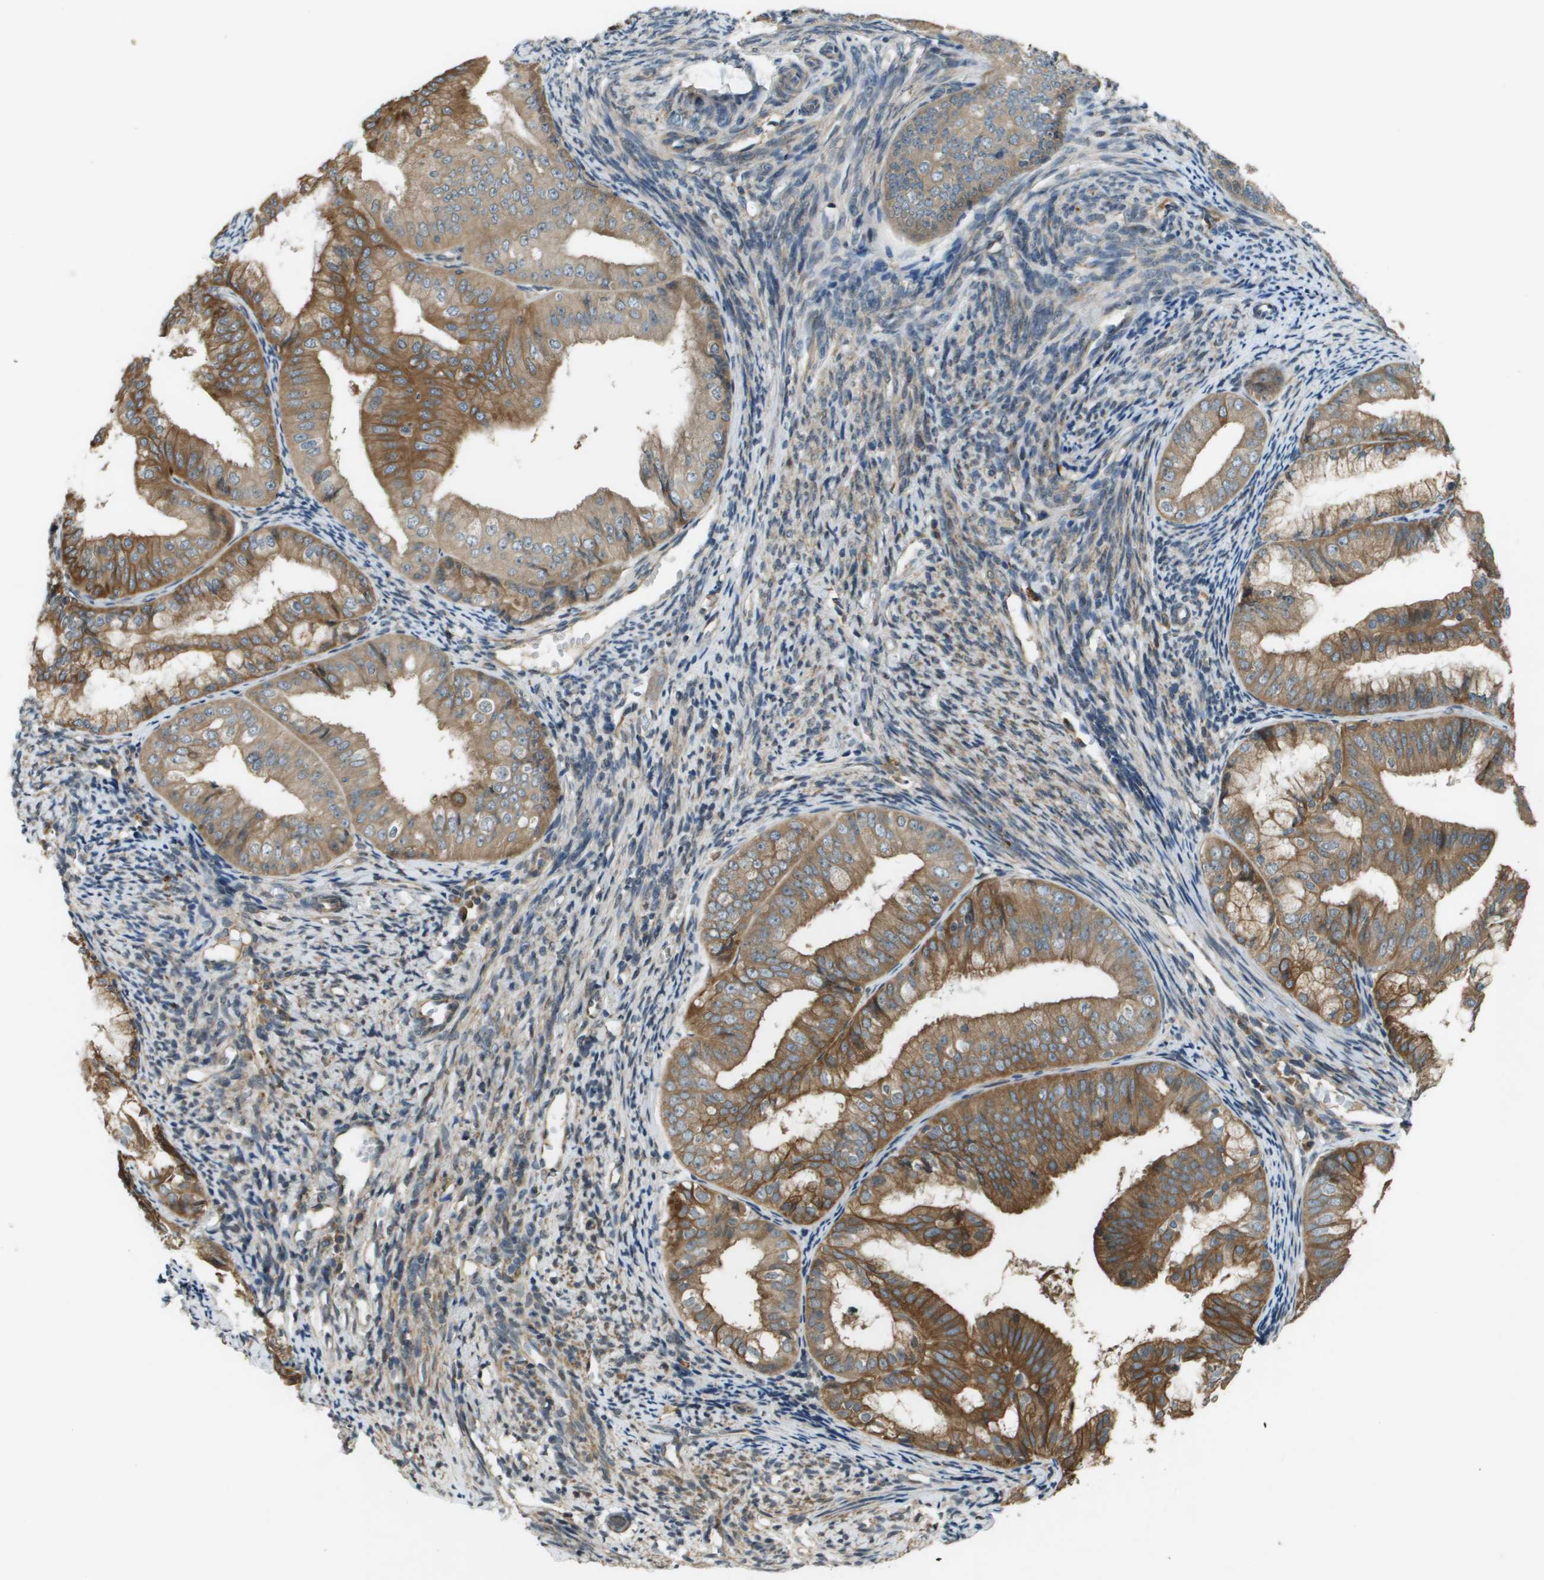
{"staining": {"intensity": "moderate", "quantity": ">75%", "location": "cytoplasmic/membranous"}, "tissue": "endometrial cancer", "cell_type": "Tumor cells", "image_type": "cancer", "snomed": [{"axis": "morphology", "description": "Adenocarcinoma, NOS"}, {"axis": "topography", "description": "Endometrium"}], "caption": "Human endometrial cancer stained with a brown dye reveals moderate cytoplasmic/membranous positive positivity in about >75% of tumor cells.", "gene": "CDKN2C", "patient": {"sex": "female", "age": 63}}